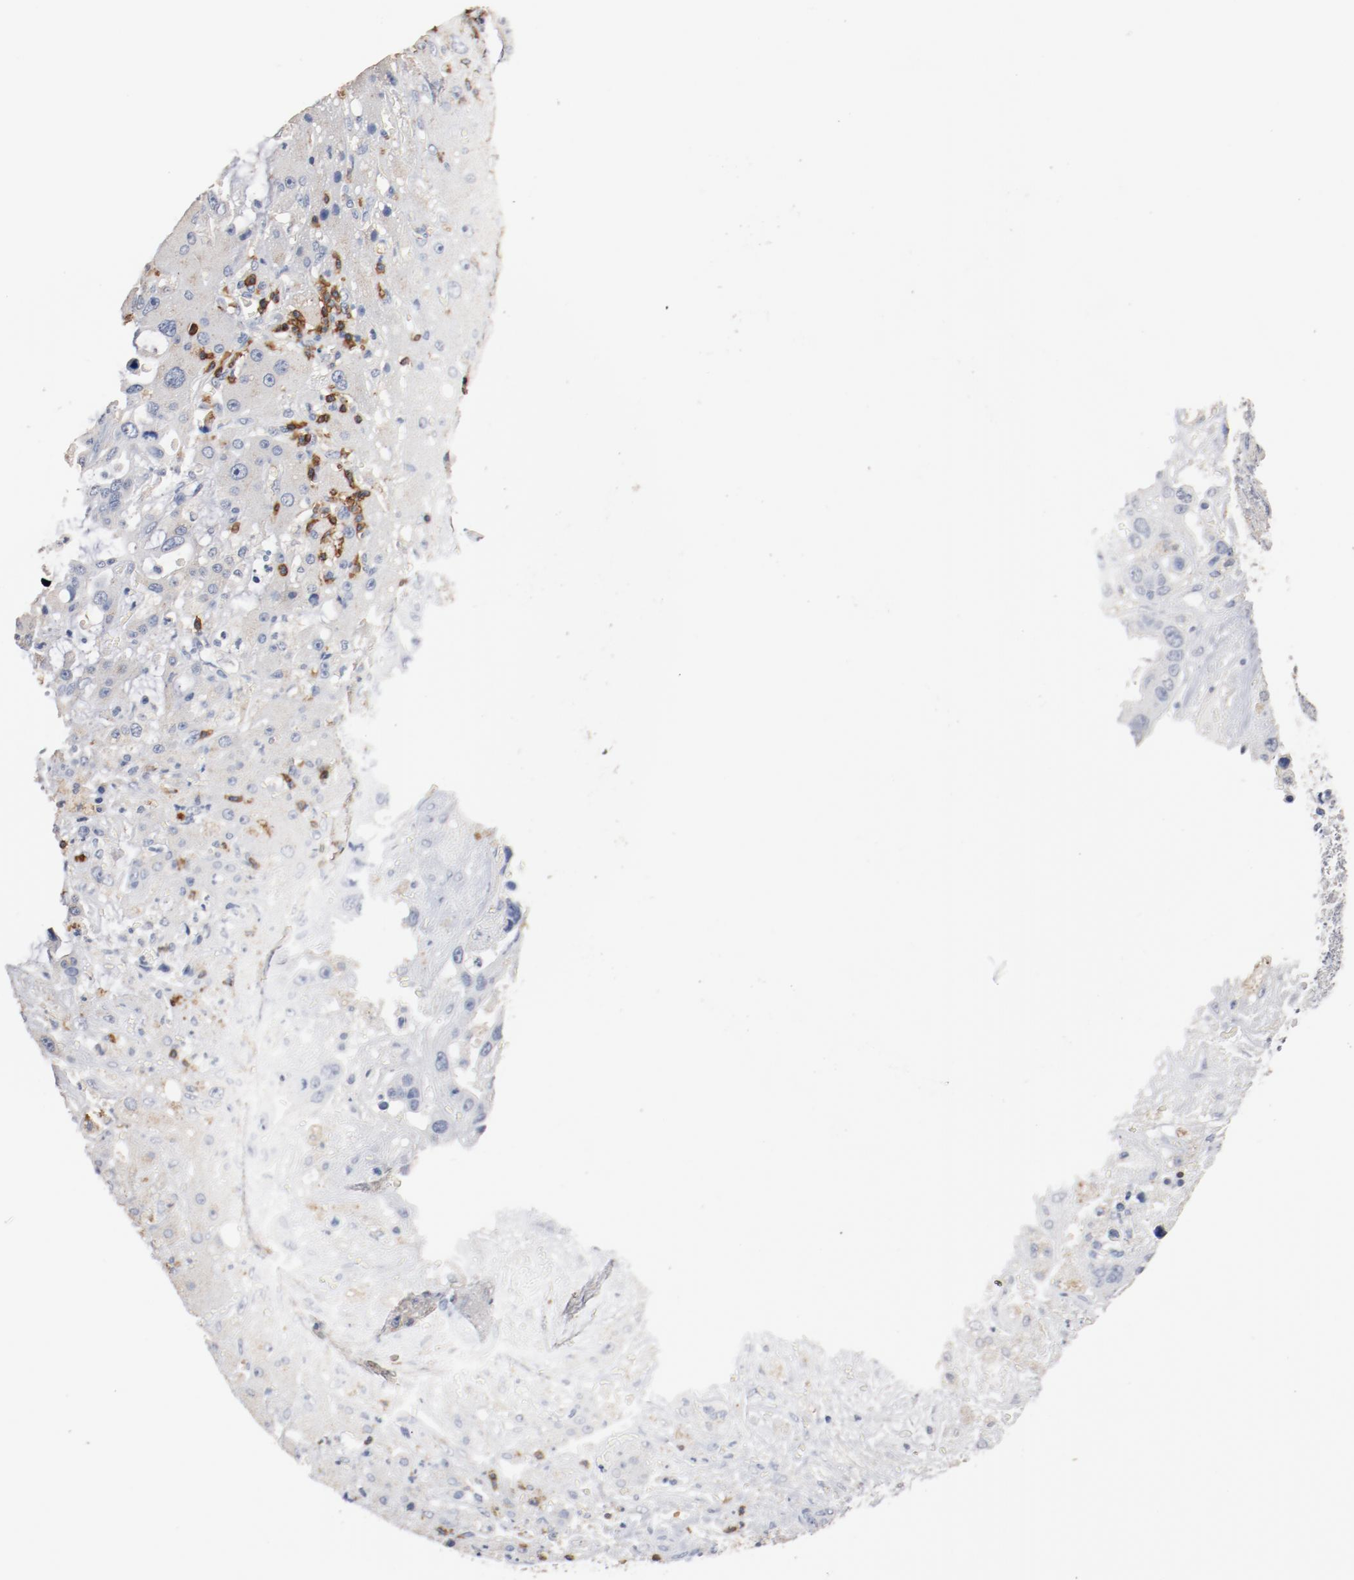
{"staining": {"intensity": "negative", "quantity": "none", "location": "none"}, "tissue": "liver cancer", "cell_type": "Tumor cells", "image_type": "cancer", "snomed": [{"axis": "morphology", "description": "Cholangiocarcinoma"}, {"axis": "topography", "description": "Liver"}], "caption": "High magnification brightfield microscopy of cholangiocarcinoma (liver) stained with DAB (brown) and counterstained with hematoxylin (blue): tumor cells show no significant staining.", "gene": "CD247", "patient": {"sex": "female", "age": 65}}